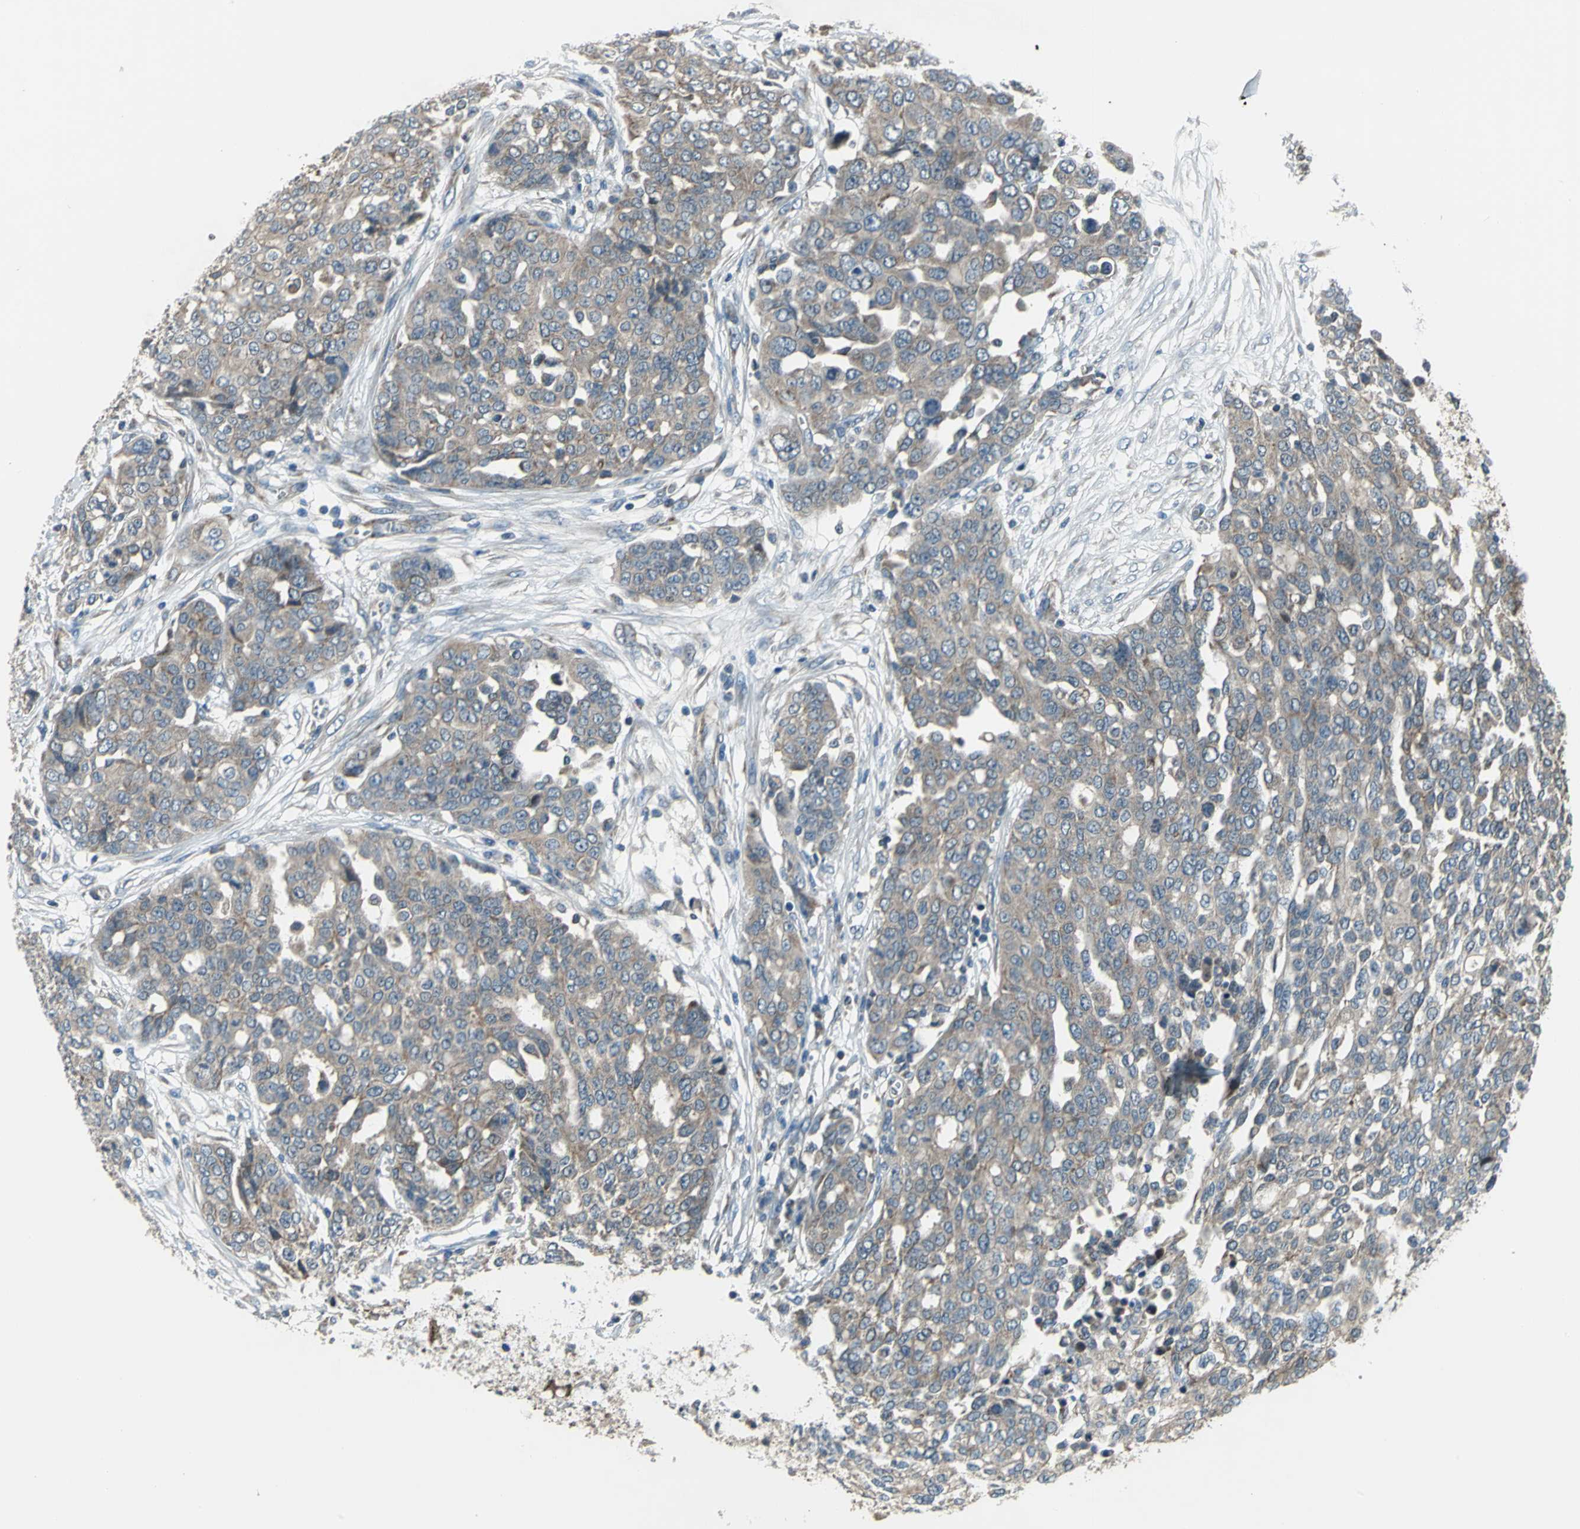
{"staining": {"intensity": "weak", "quantity": ">75%", "location": "cytoplasmic/membranous"}, "tissue": "ovarian cancer", "cell_type": "Tumor cells", "image_type": "cancer", "snomed": [{"axis": "morphology", "description": "Cystadenocarcinoma, serous, NOS"}, {"axis": "topography", "description": "Soft tissue"}, {"axis": "topography", "description": "Ovary"}], "caption": "The image demonstrates a brown stain indicating the presence of a protein in the cytoplasmic/membranous of tumor cells in ovarian serous cystadenocarcinoma.", "gene": "TRAK1", "patient": {"sex": "female", "age": 57}}